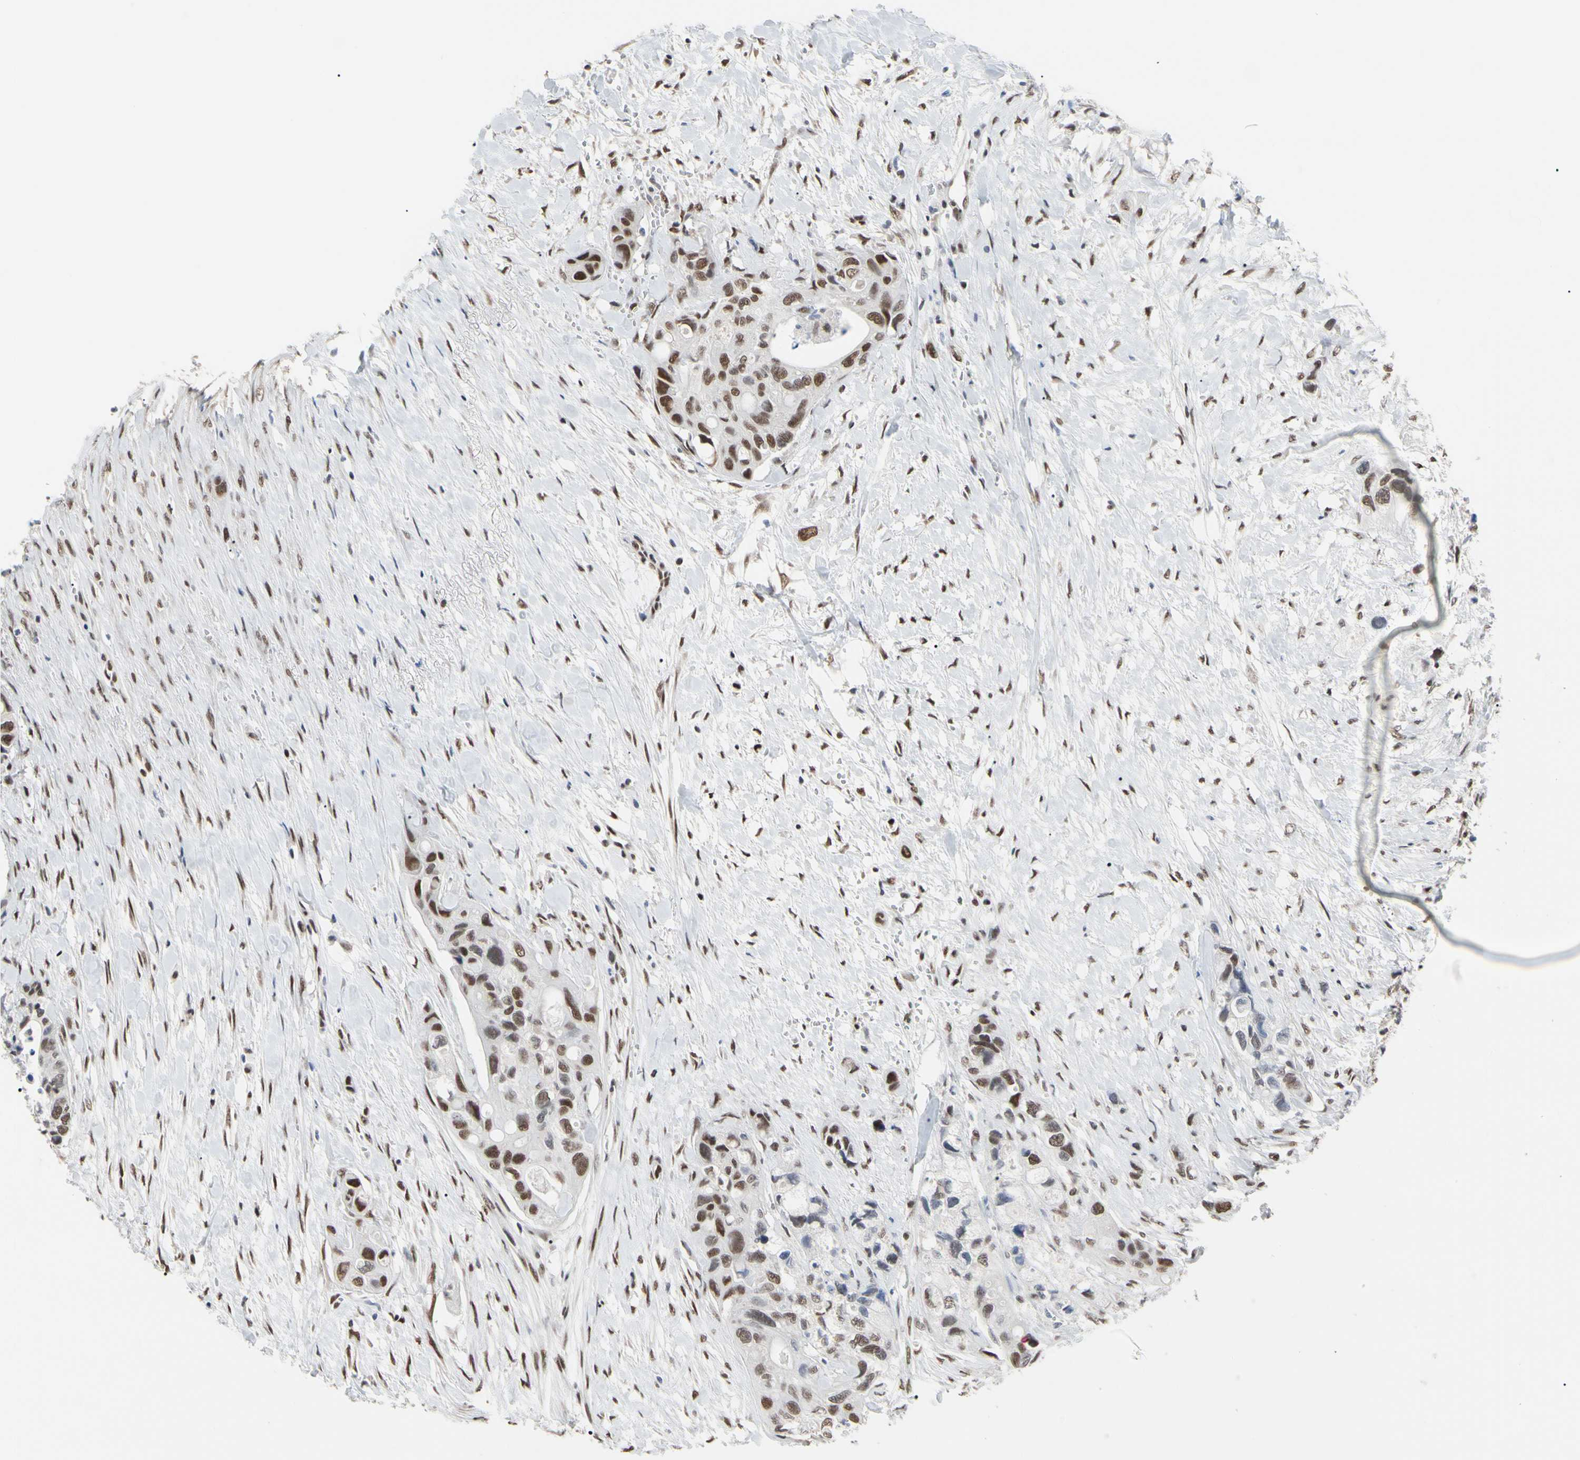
{"staining": {"intensity": "moderate", "quantity": ">75%", "location": "nuclear"}, "tissue": "colorectal cancer", "cell_type": "Tumor cells", "image_type": "cancer", "snomed": [{"axis": "morphology", "description": "Adenocarcinoma, NOS"}, {"axis": "topography", "description": "Colon"}], "caption": "Immunohistochemical staining of human colorectal adenocarcinoma exhibits medium levels of moderate nuclear positivity in approximately >75% of tumor cells.", "gene": "FAM98B", "patient": {"sex": "female", "age": 57}}